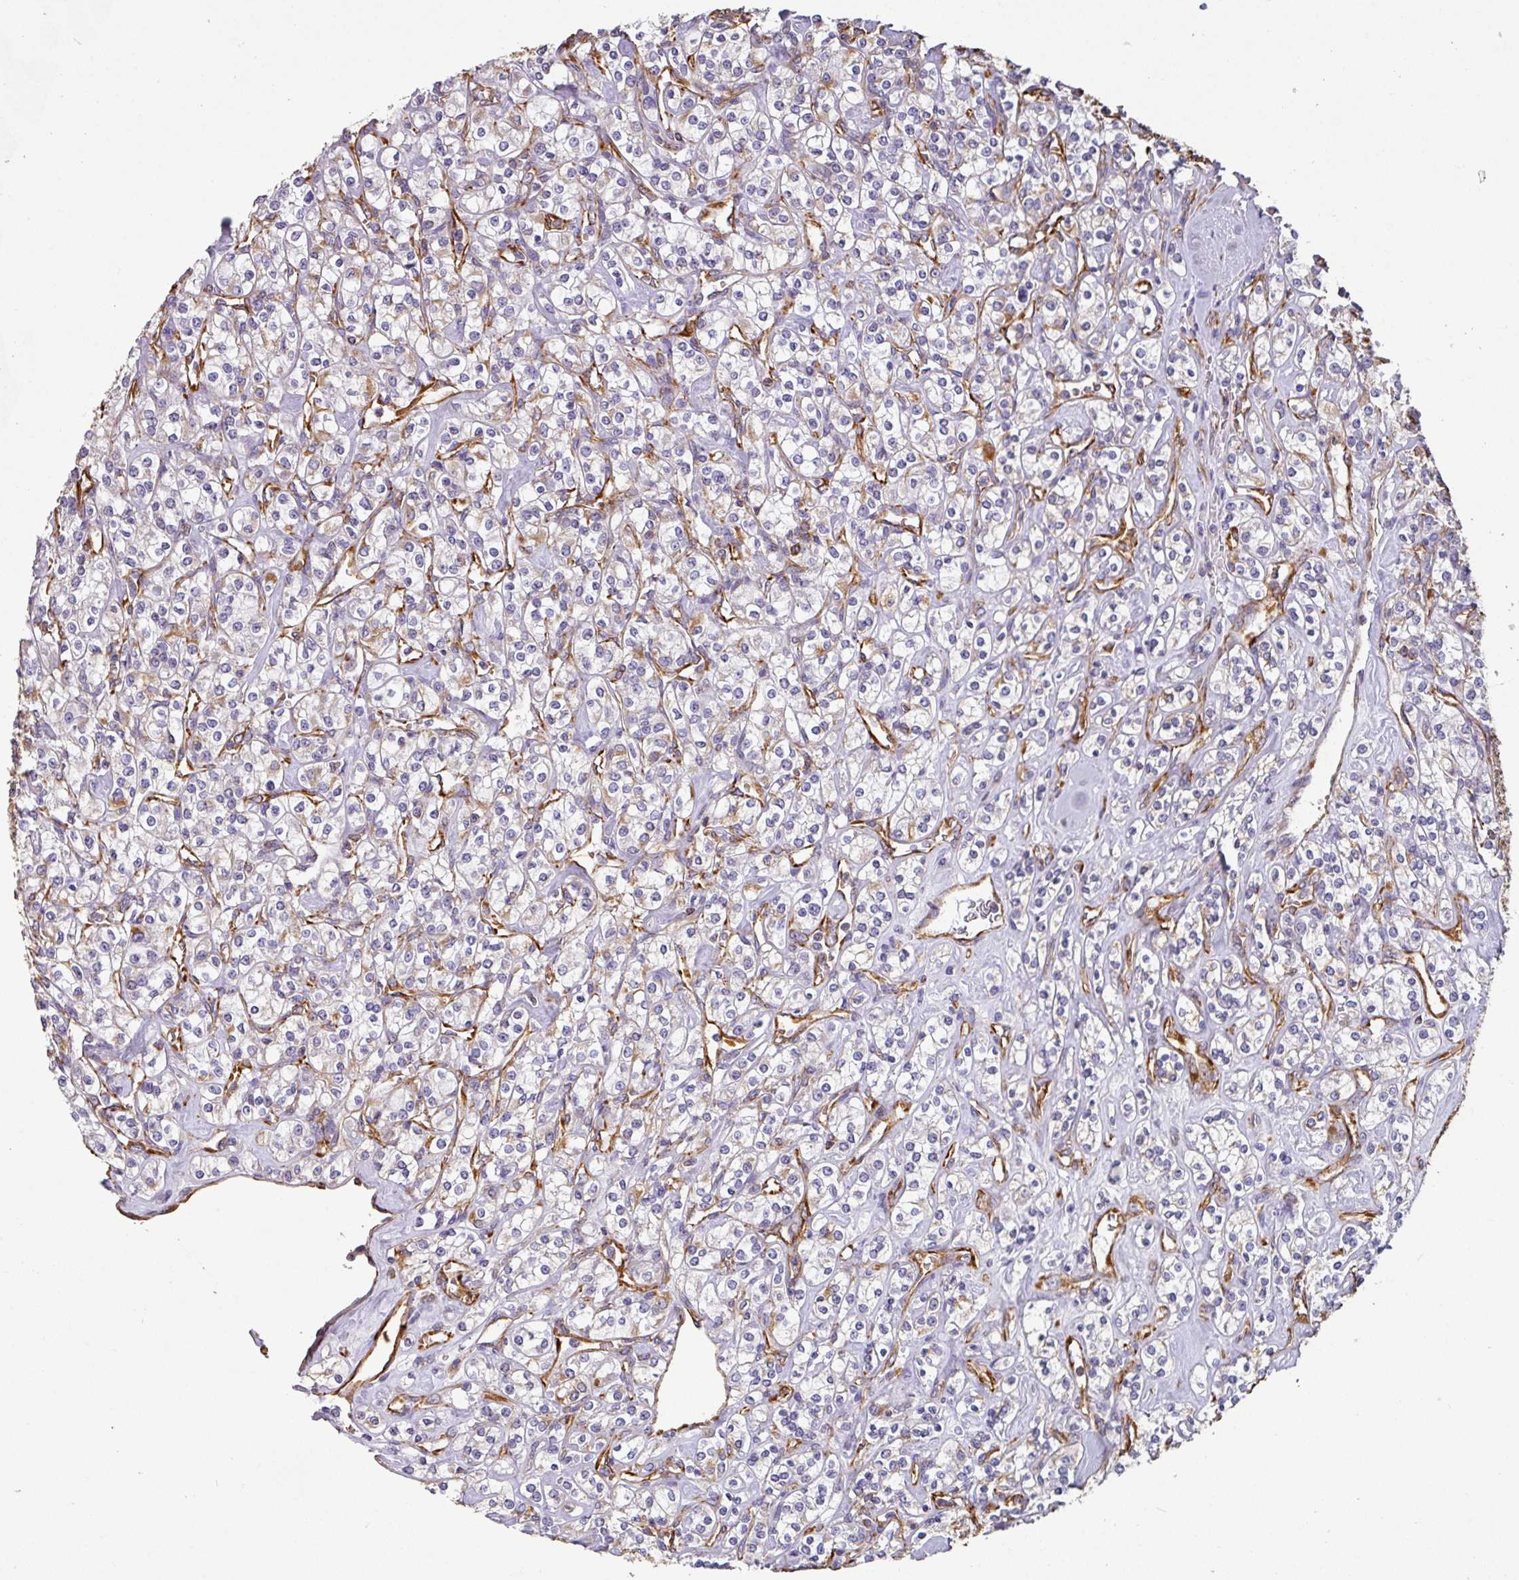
{"staining": {"intensity": "negative", "quantity": "none", "location": "none"}, "tissue": "renal cancer", "cell_type": "Tumor cells", "image_type": "cancer", "snomed": [{"axis": "morphology", "description": "Adenocarcinoma, NOS"}, {"axis": "topography", "description": "Kidney"}], "caption": "Tumor cells show no significant expression in renal adenocarcinoma. (Stains: DAB immunohistochemistry (IHC) with hematoxylin counter stain, Microscopy: brightfield microscopy at high magnification).", "gene": "ZNF280C", "patient": {"sex": "male", "age": 77}}